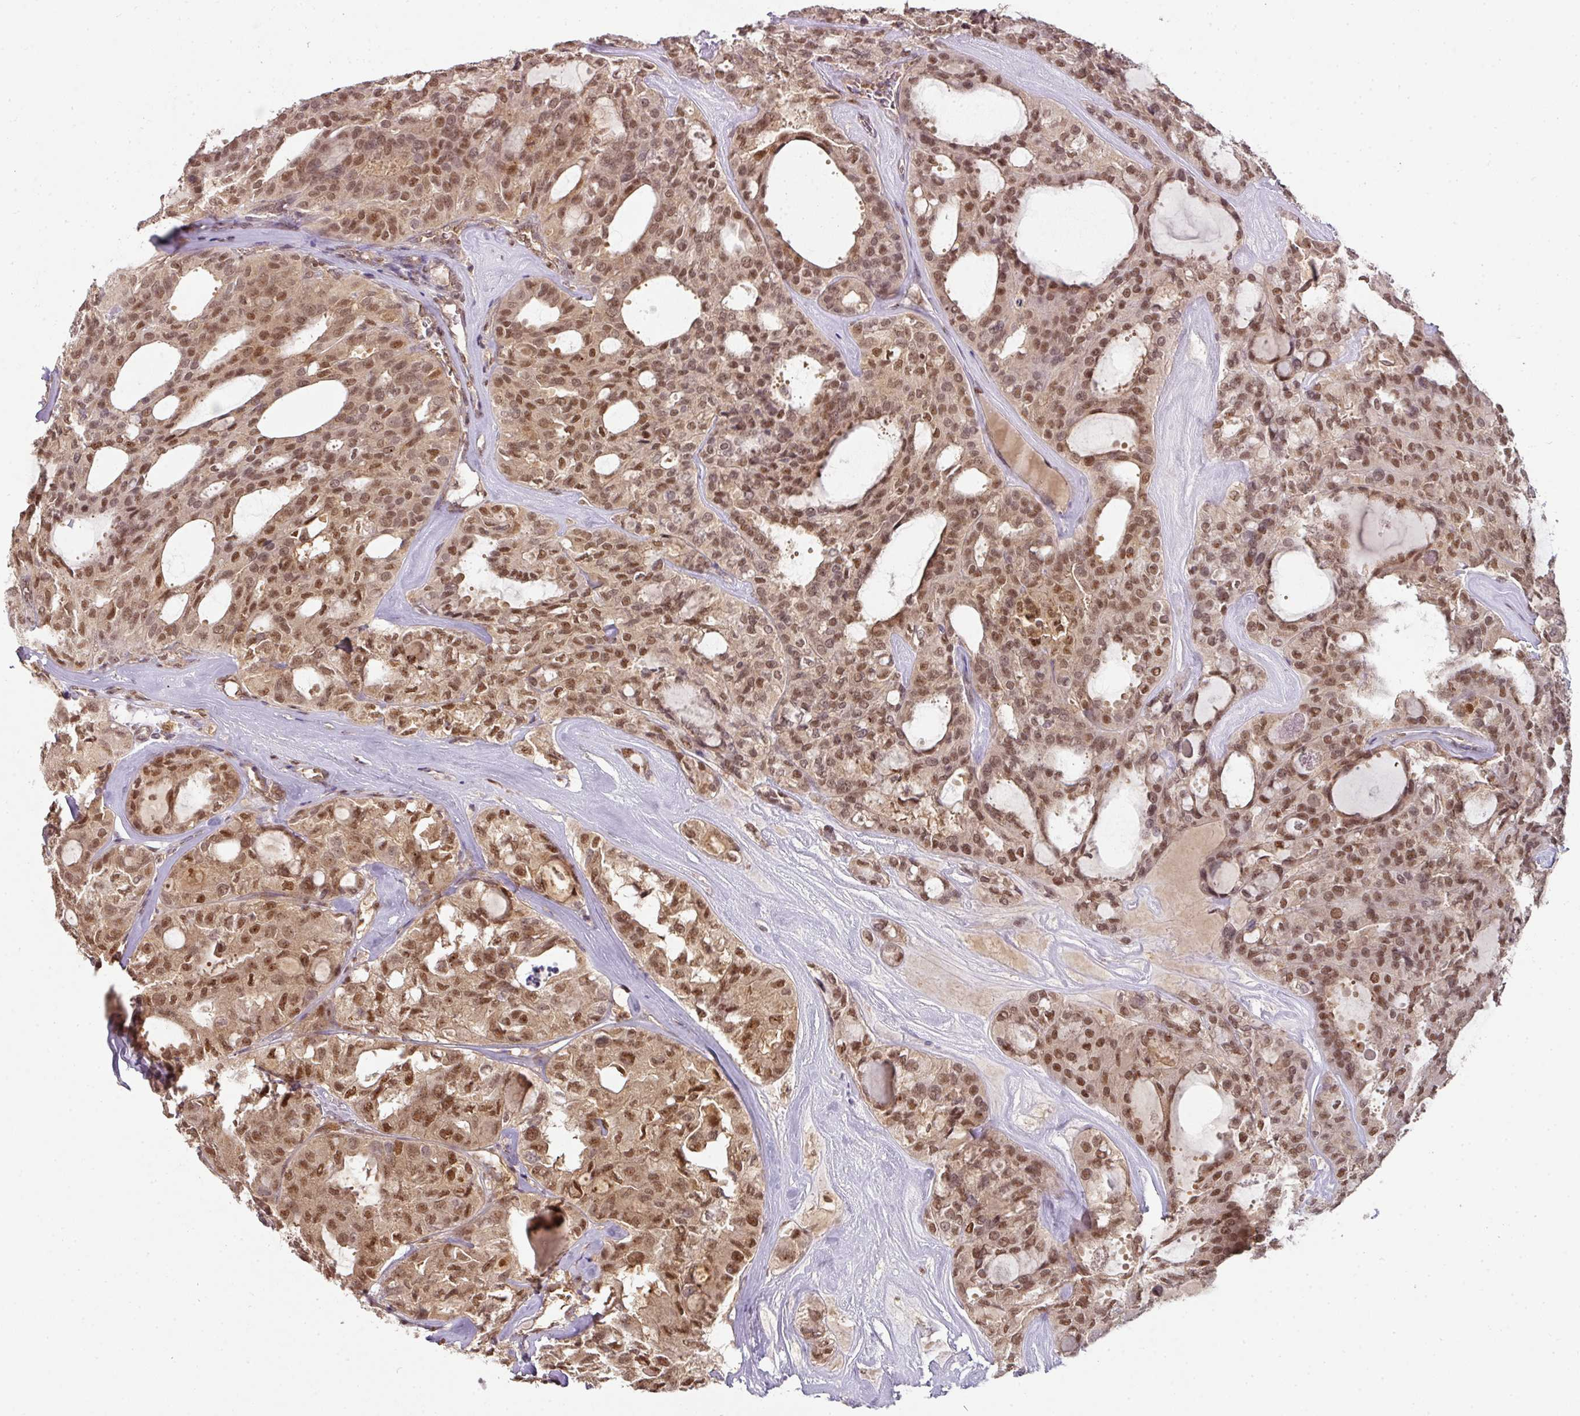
{"staining": {"intensity": "moderate", "quantity": ">75%", "location": "nuclear"}, "tissue": "thyroid cancer", "cell_type": "Tumor cells", "image_type": "cancer", "snomed": [{"axis": "morphology", "description": "Follicular adenoma carcinoma, NOS"}, {"axis": "topography", "description": "Thyroid gland"}], "caption": "Protein analysis of thyroid cancer tissue reveals moderate nuclear staining in approximately >75% of tumor cells. (Brightfield microscopy of DAB IHC at high magnification).", "gene": "RANBP9", "patient": {"sex": "male", "age": 75}}